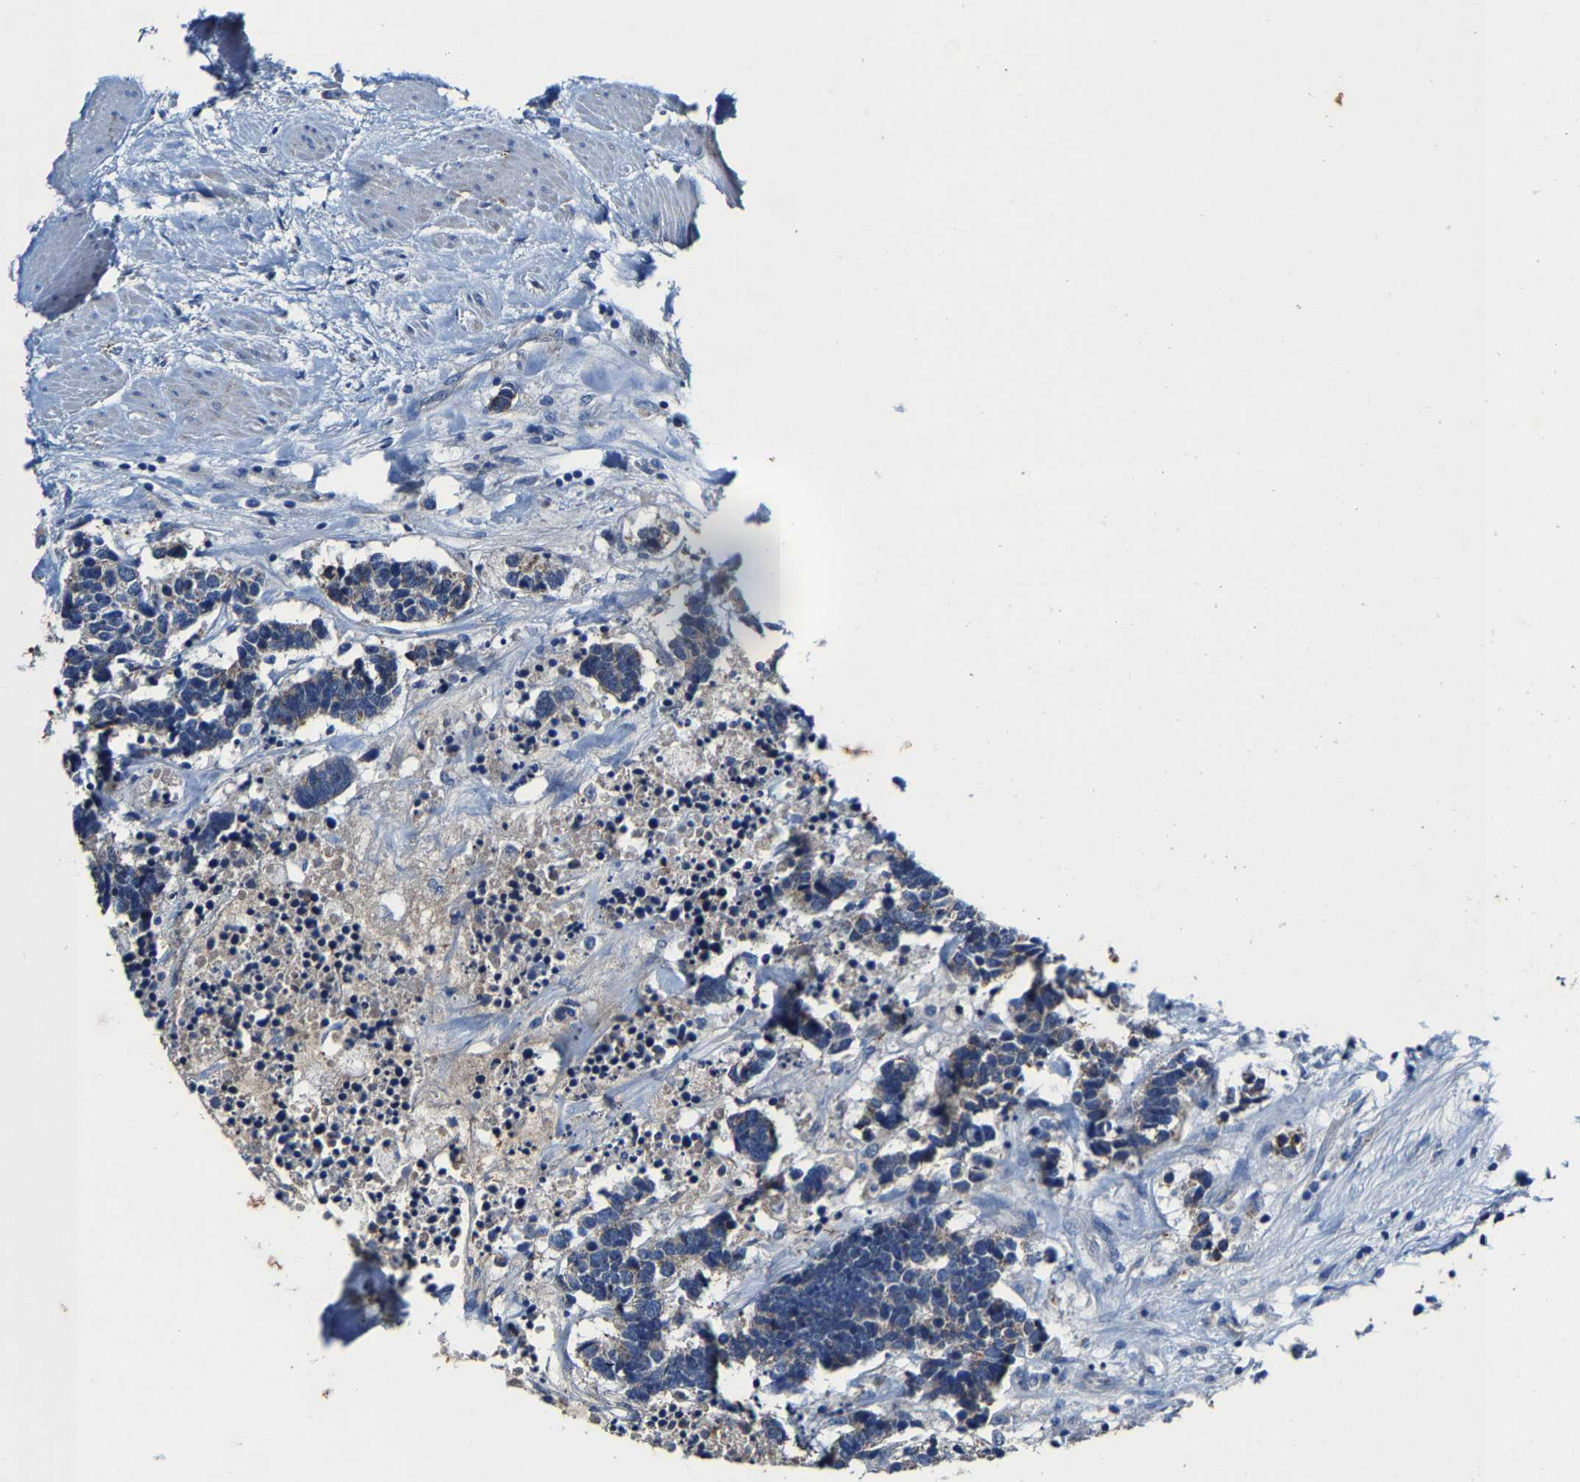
{"staining": {"intensity": "negative", "quantity": "none", "location": "none"}, "tissue": "carcinoid", "cell_type": "Tumor cells", "image_type": "cancer", "snomed": [{"axis": "morphology", "description": "Carcinoma, NOS"}, {"axis": "morphology", "description": "Carcinoid, malignant, NOS"}, {"axis": "topography", "description": "Urinary bladder"}], "caption": "Immunohistochemical staining of carcinoid (malignant) shows no significant positivity in tumor cells. (Stains: DAB (3,3'-diaminobenzidine) IHC with hematoxylin counter stain, Microscopy: brightfield microscopy at high magnification).", "gene": "SLC25A25", "patient": {"sex": "male", "age": 57}}